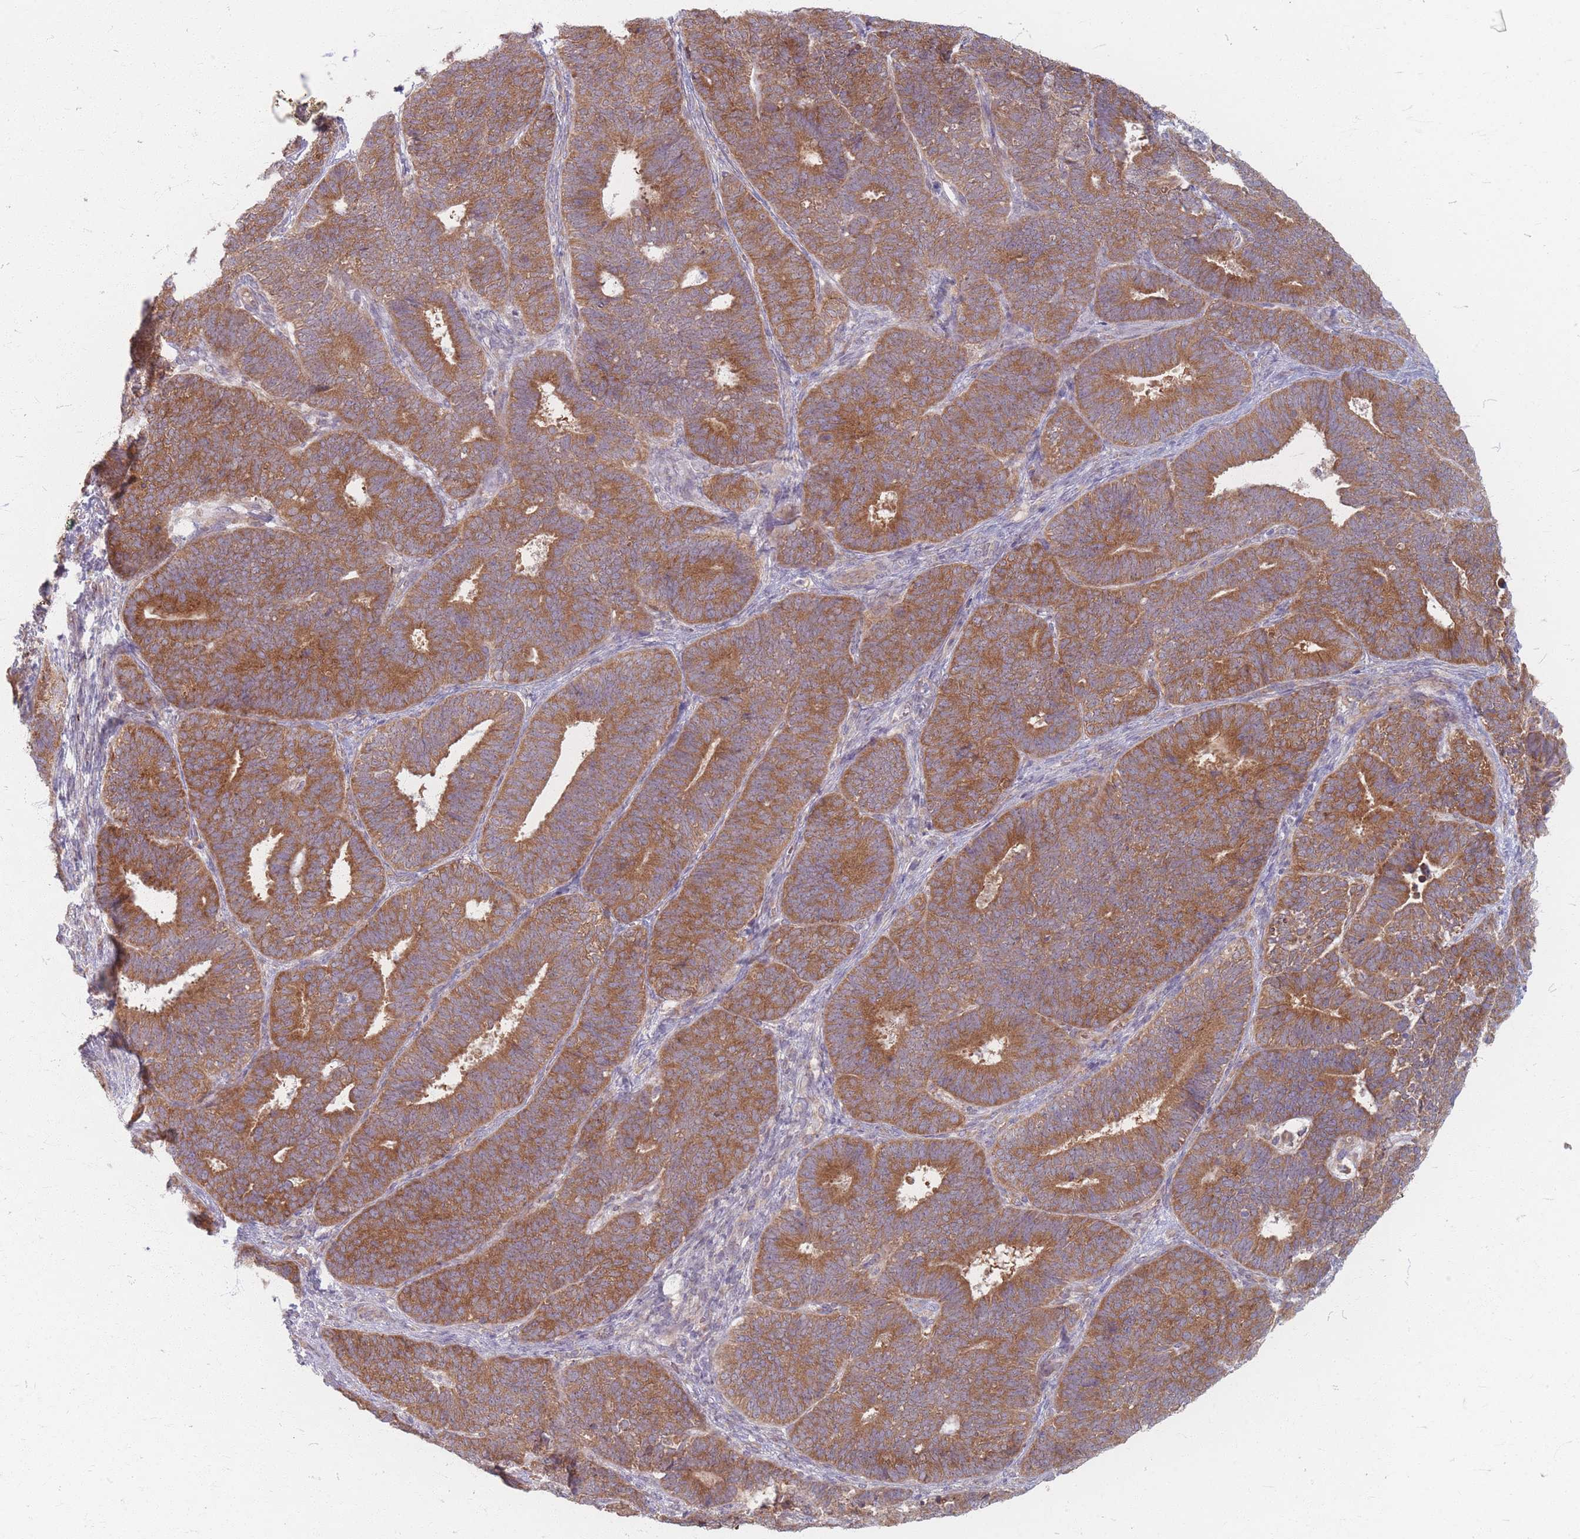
{"staining": {"intensity": "moderate", "quantity": ">75%", "location": "cytoplasmic/membranous"}, "tissue": "endometrial cancer", "cell_type": "Tumor cells", "image_type": "cancer", "snomed": [{"axis": "morphology", "description": "Adenocarcinoma, NOS"}, {"axis": "topography", "description": "Endometrium"}], "caption": "This image exhibits endometrial cancer stained with immunohistochemistry to label a protein in brown. The cytoplasmic/membranous of tumor cells show moderate positivity for the protein. Nuclei are counter-stained blue.", "gene": "SMIM14", "patient": {"sex": "female", "age": 70}}